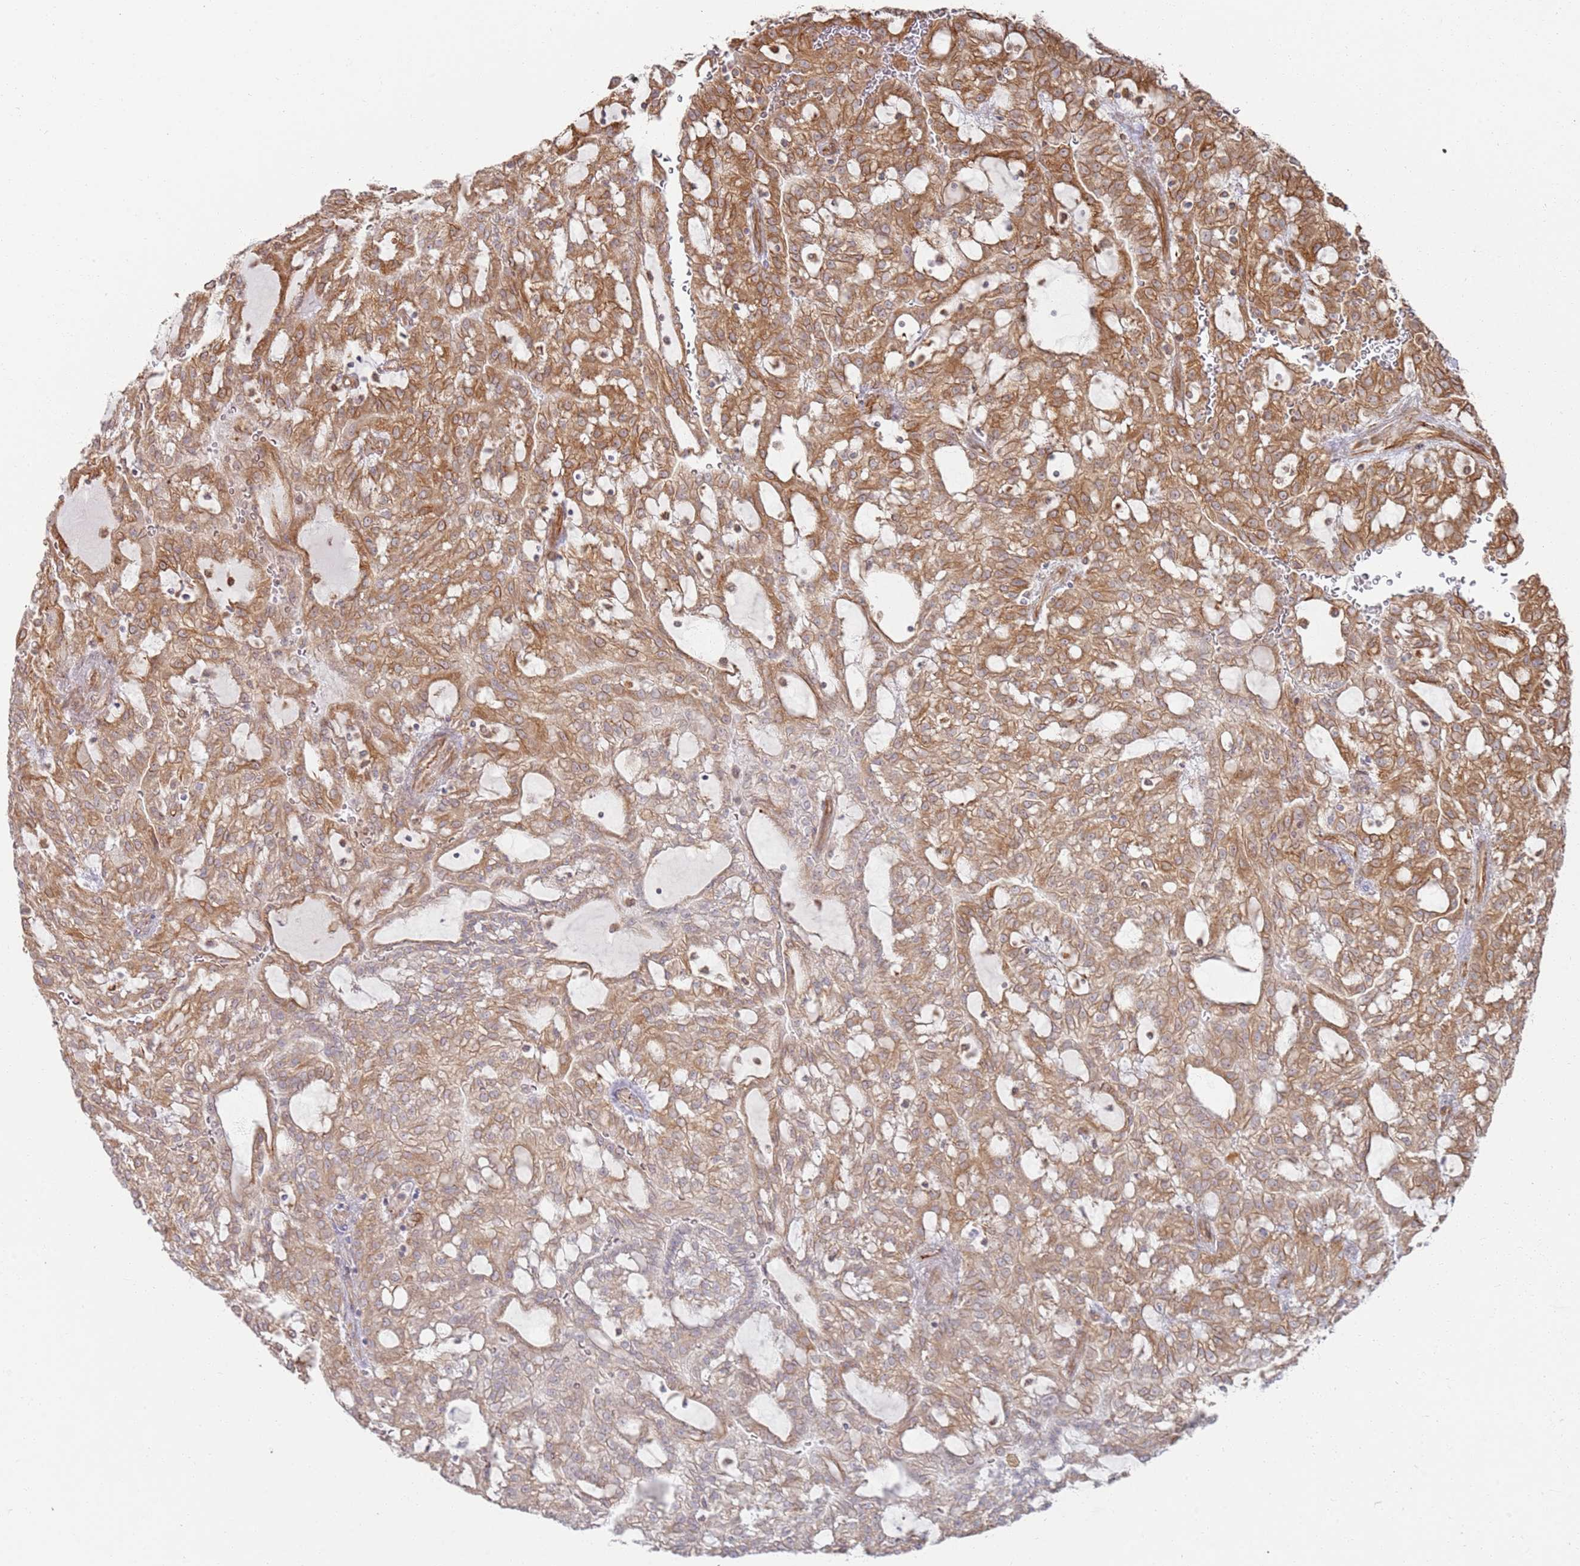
{"staining": {"intensity": "moderate", "quantity": ">75%", "location": "cytoplasmic/membranous"}, "tissue": "renal cancer", "cell_type": "Tumor cells", "image_type": "cancer", "snomed": [{"axis": "morphology", "description": "Adenocarcinoma, NOS"}, {"axis": "topography", "description": "Kidney"}], "caption": "A micrograph showing moderate cytoplasmic/membranous expression in about >75% of tumor cells in renal cancer (adenocarcinoma), as visualized by brown immunohistochemical staining.", "gene": "PHF21A", "patient": {"sex": "male", "age": 63}}